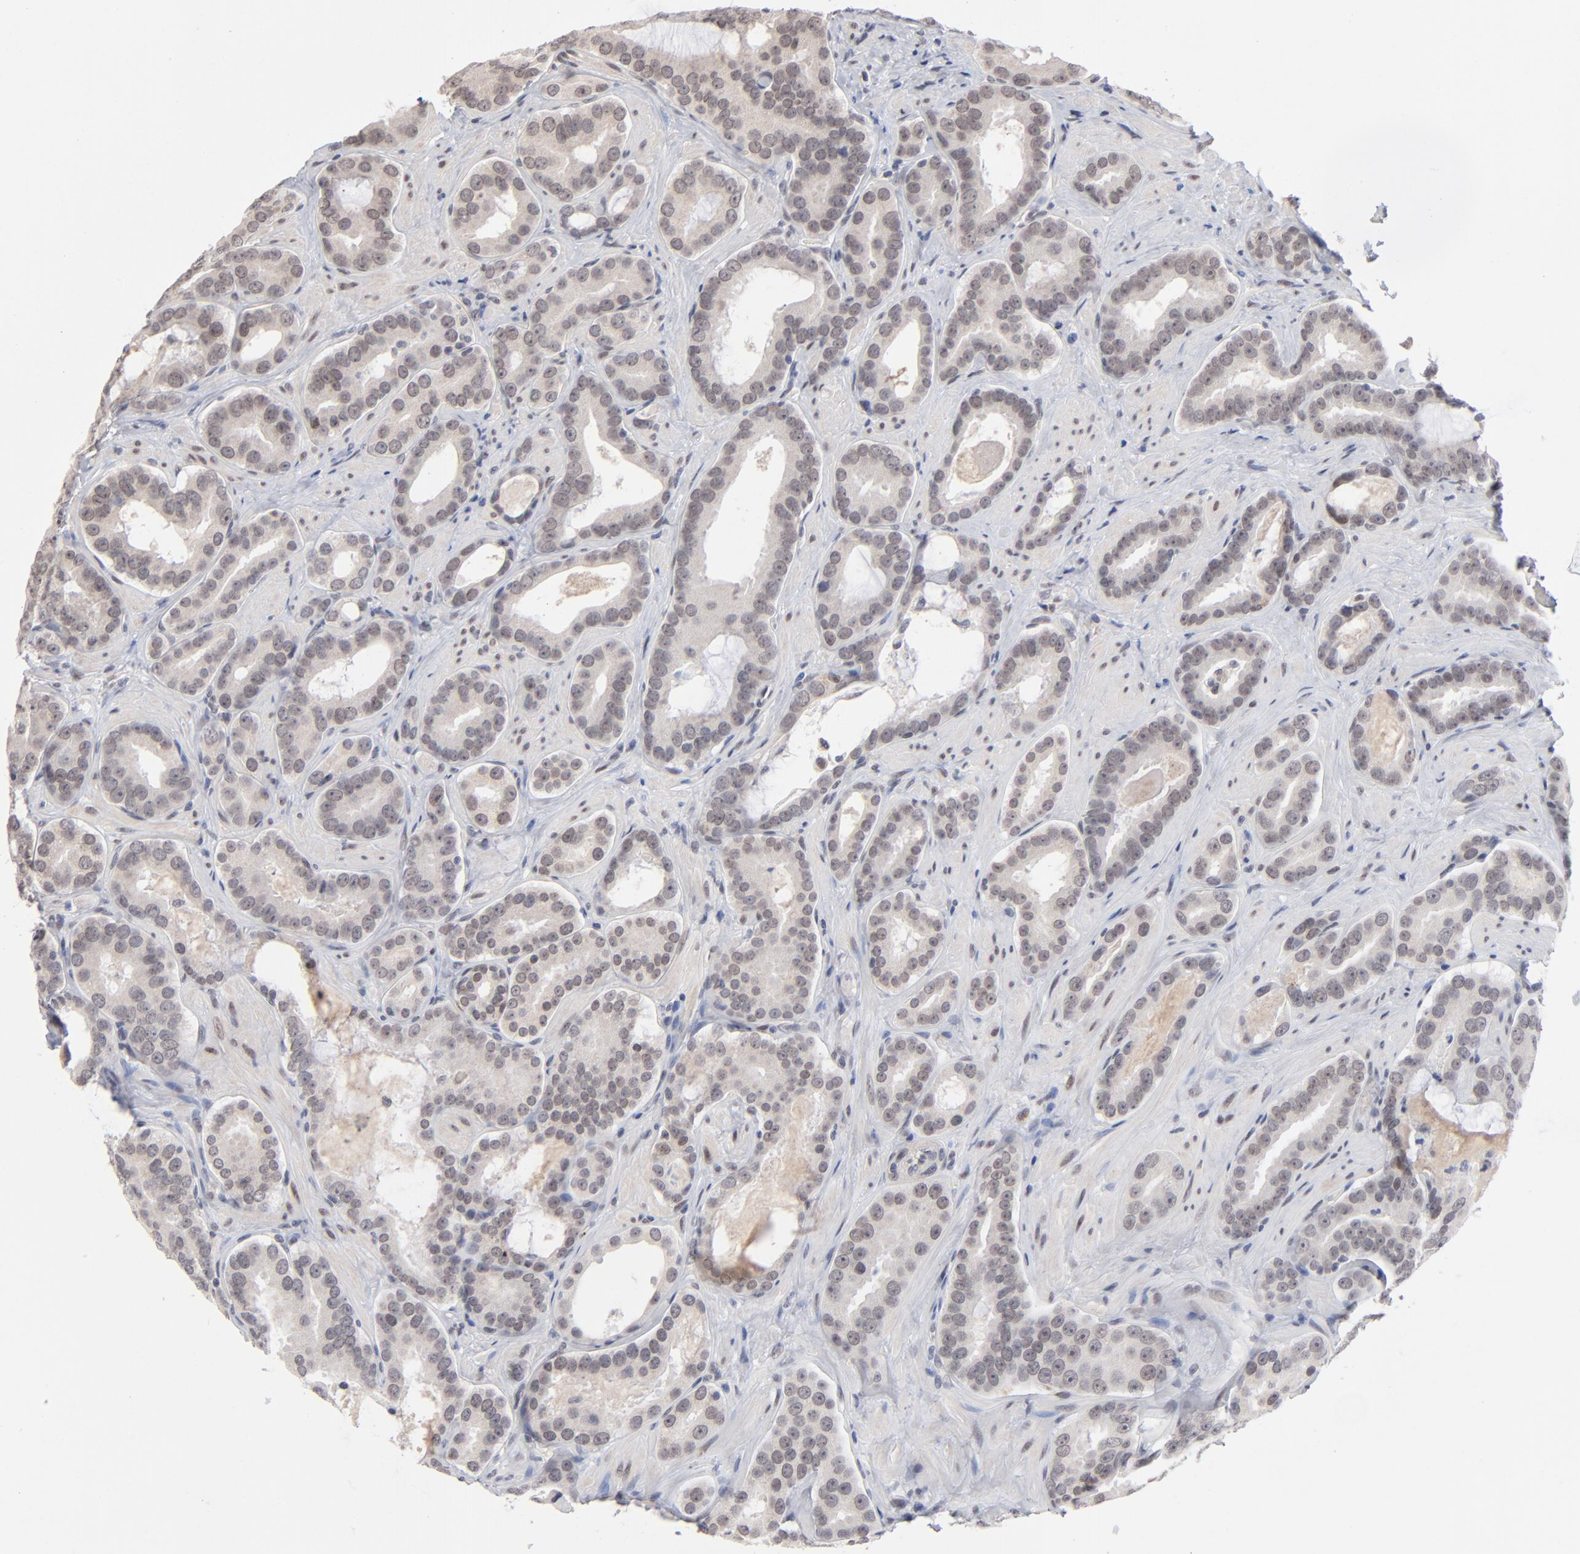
{"staining": {"intensity": "negative", "quantity": "none", "location": "none"}, "tissue": "prostate cancer", "cell_type": "Tumor cells", "image_type": "cancer", "snomed": [{"axis": "morphology", "description": "Adenocarcinoma, Low grade"}, {"axis": "topography", "description": "Prostate"}], "caption": "IHC of human prostate cancer displays no expression in tumor cells. (DAB immunohistochemistry with hematoxylin counter stain).", "gene": "MBIP", "patient": {"sex": "male", "age": 59}}